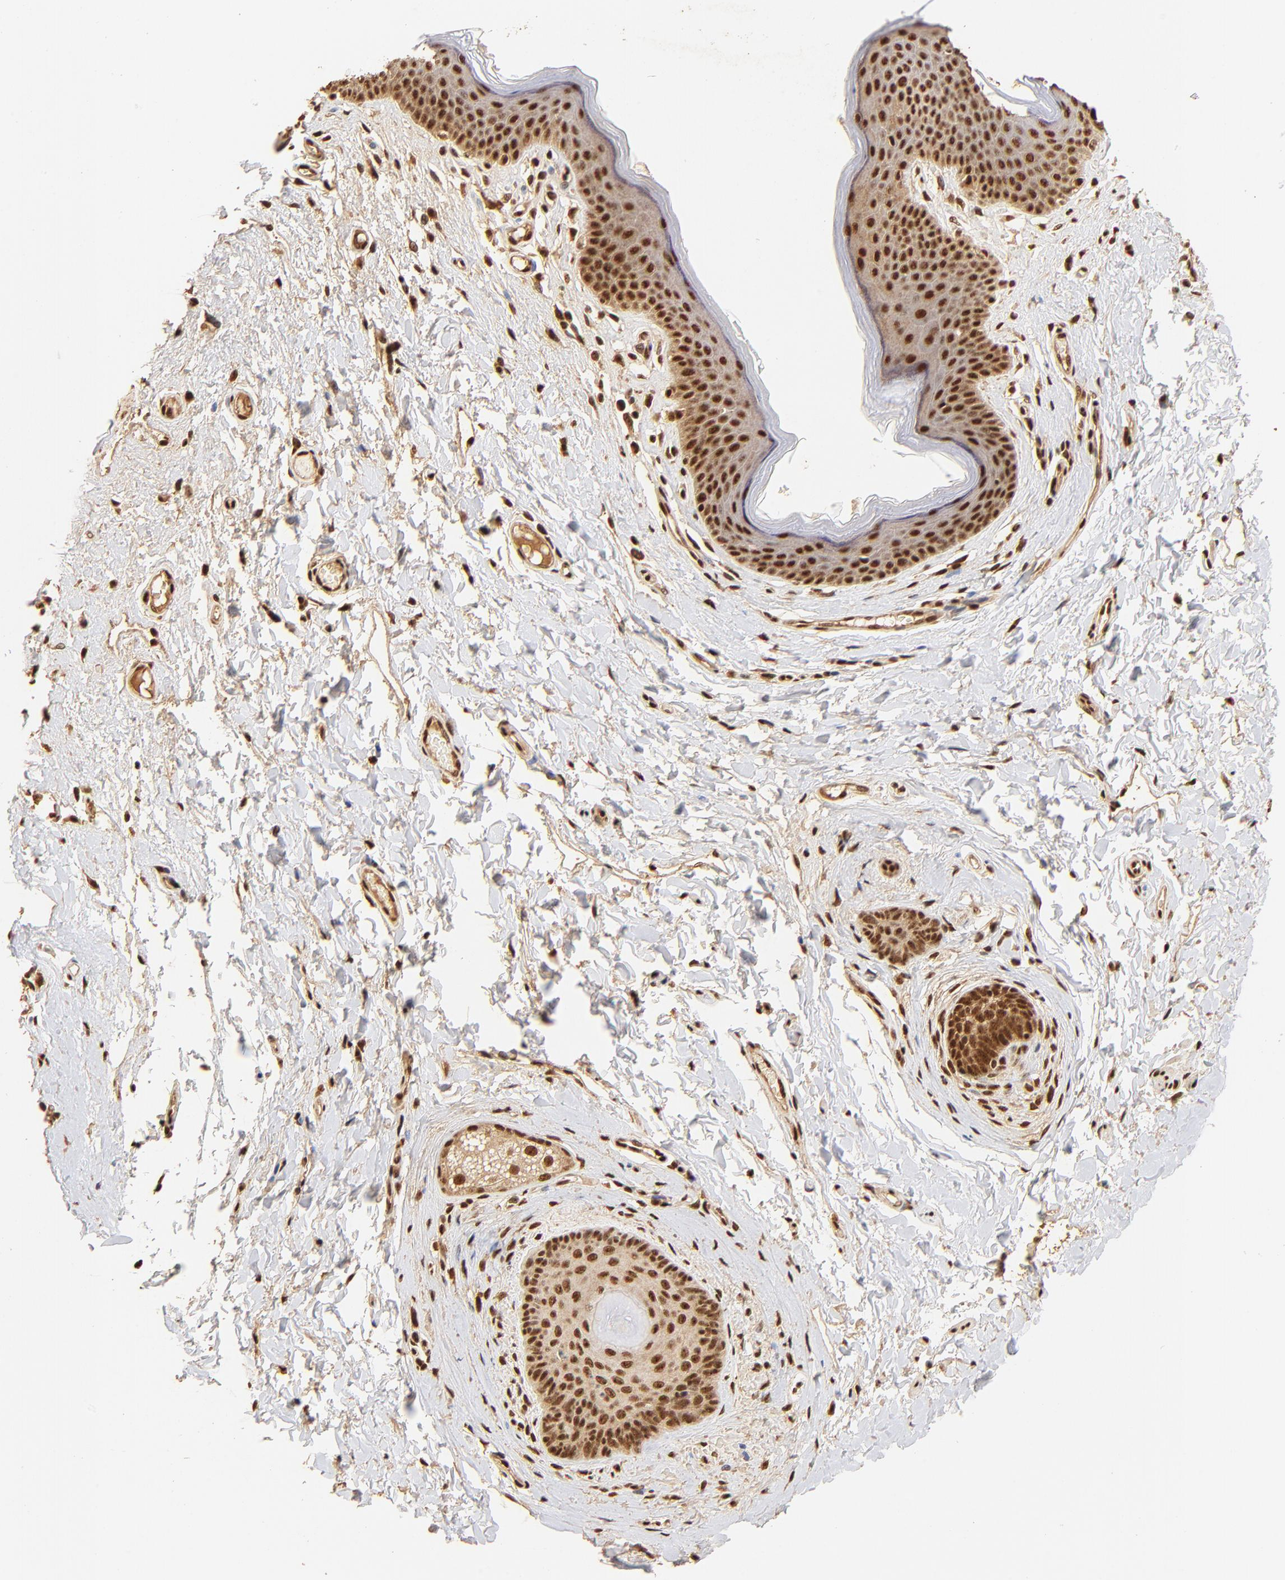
{"staining": {"intensity": "strong", "quantity": ">75%", "location": "cytoplasmic/membranous,nuclear"}, "tissue": "skin", "cell_type": "Epidermal cells", "image_type": "normal", "snomed": [{"axis": "morphology", "description": "Normal tissue, NOS"}, {"axis": "morphology", "description": "Inflammation, NOS"}, {"axis": "topography", "description": "Vulva"}], "caption": "High-power microscopy captured an immunohistochemistry (IHC) histopathology image of benign skin, revealing strong cytoplasmic/membranous,nuclear positivity in about >75% of epidermal cells. (DAB (3,3'-diaminobenzidine) IHC with brightfield microscopy, high magnification).", "gene": "MED12", "patient": {"sex": "female", "age": 84}}